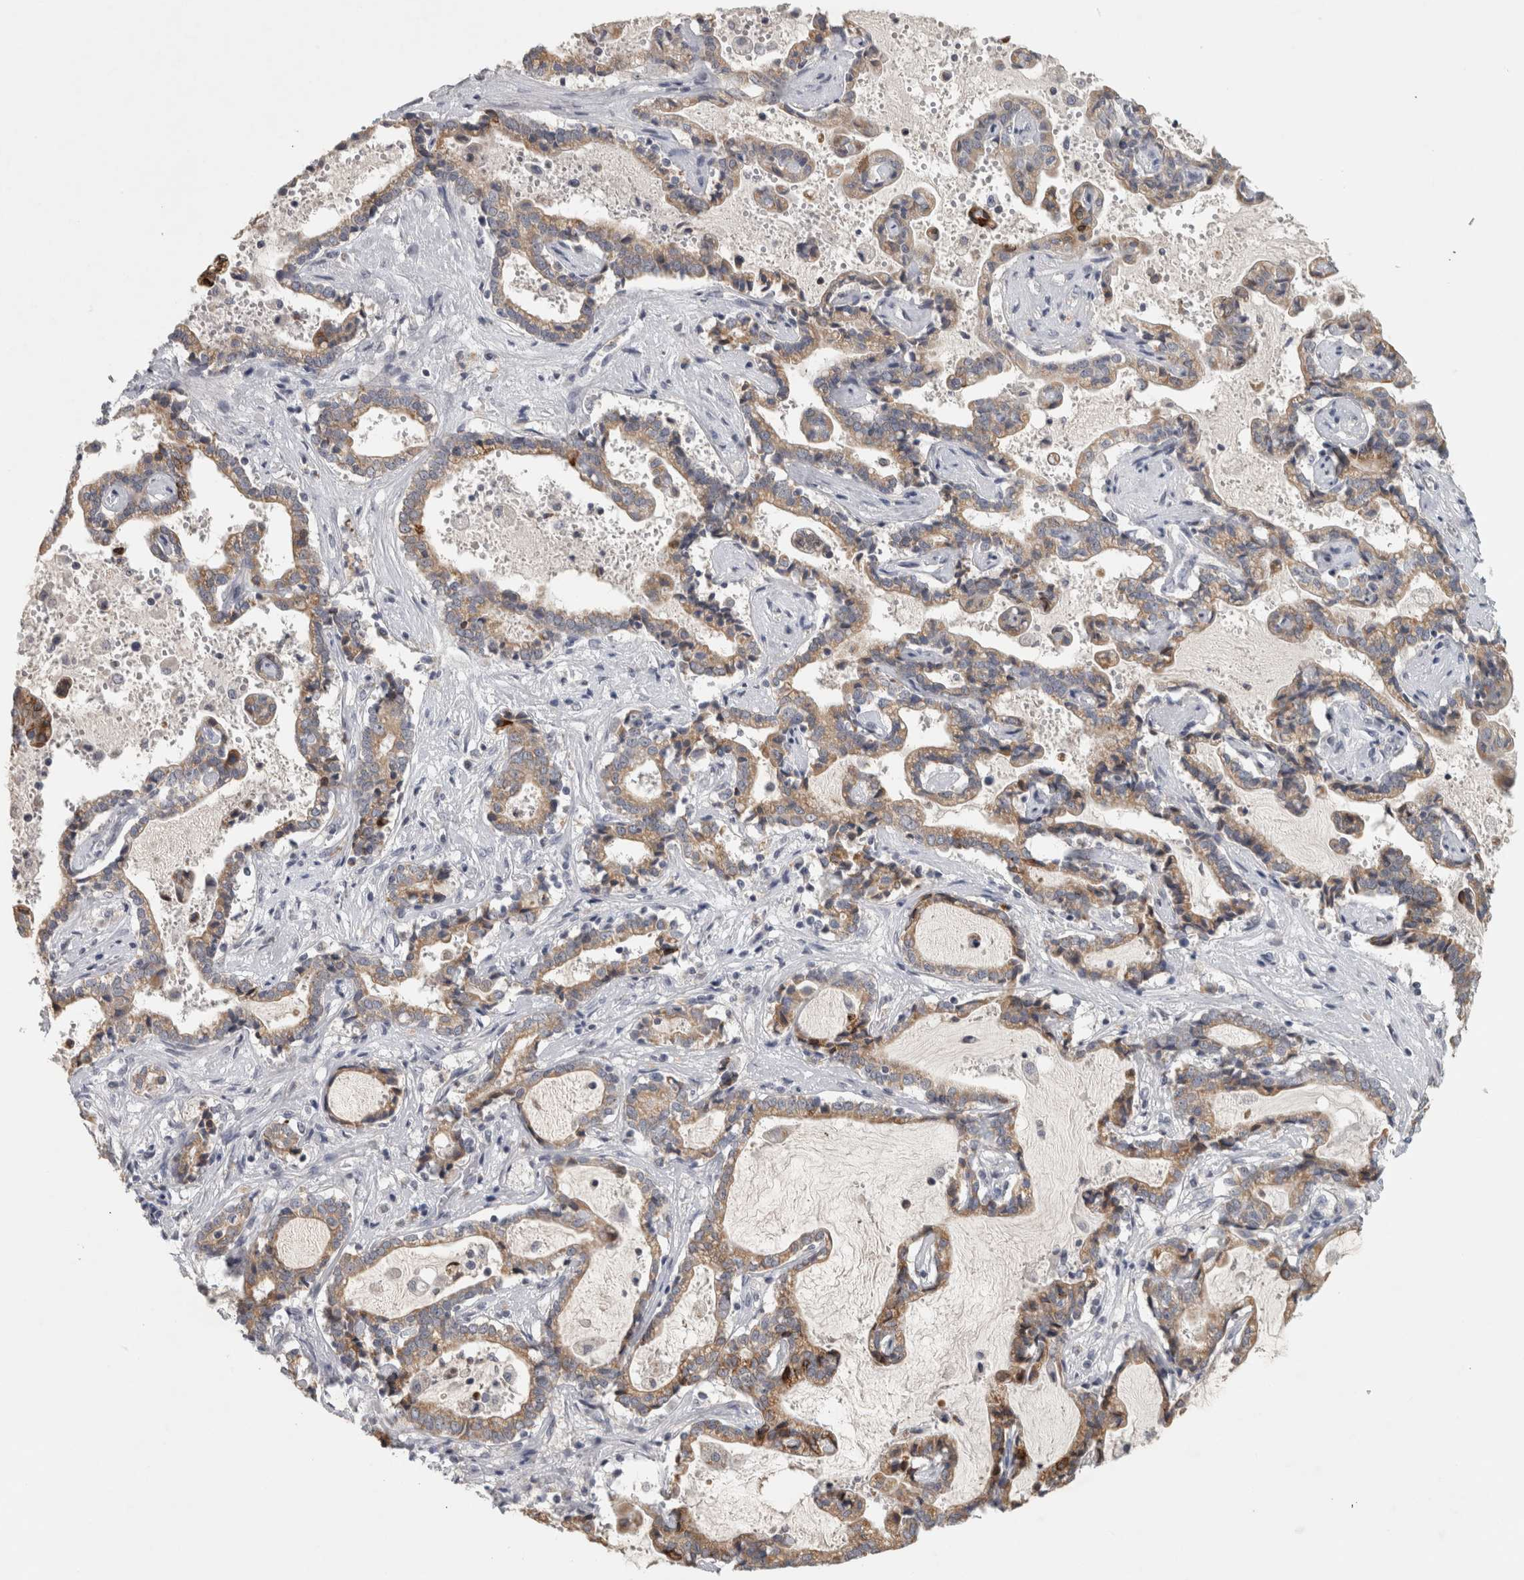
{"staining": {"intensity": "weak", "quantity": ">75%", "location": "cytoplasmic/membranous"}, "tissue": "liver cancer", "cell_type": "Tumor cells", "image_type": "cancer", "snomed": [{"axis": "morphology", "description": "Cholangiocarcinoma"}, {"axis": "topography", "description": "Liver"}], "caption": "Immunohistochemical staining of human liver cancer displays low levels of weak cytoplasmic/membranous protein positivity in approximately >75% of tumor cells. (brown staining indicates protein expression, while blue staining denotes nuclei).", "gene": "PTPRN2", "patient": {"sex": "male", "age": 57}}